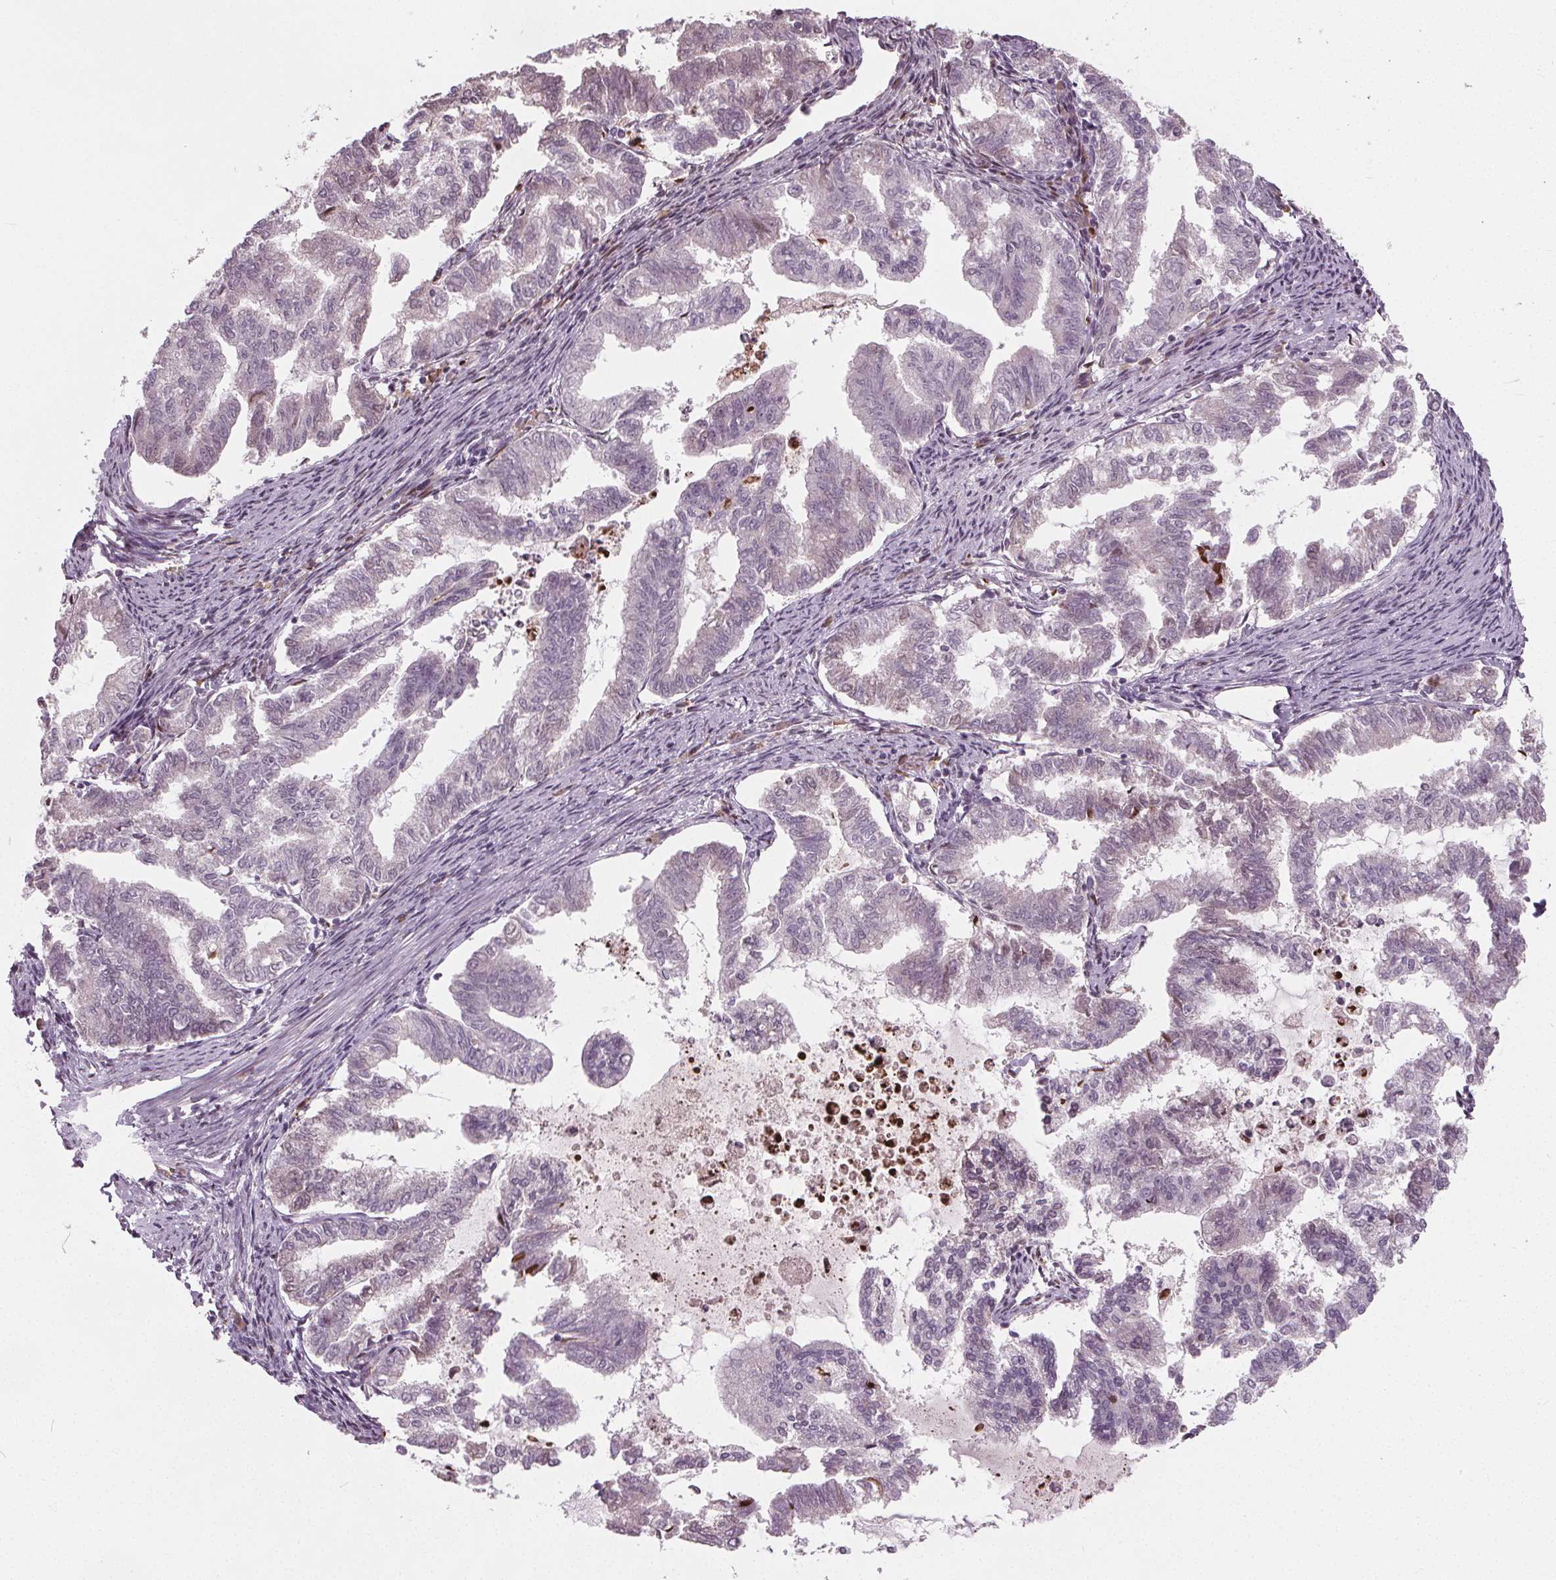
{"staining": {"intensity": "negative", "quantity": "none", "location": "none"}, "tissue": "endometrial cancer", "cell_type": "Tumor cells", "image_type": "cancer", "snomed": [{"axis": "morphology", "description": "Adenocarcinoma, NOS"}, {"axis": "topography", "description": "Endometrium"}], "caption": "There is no significant positivity in tumor cells of adenocarcinoma (endometrial).", "gene": "CXCL16", "patient": {"sex": "female", "age": 79}}